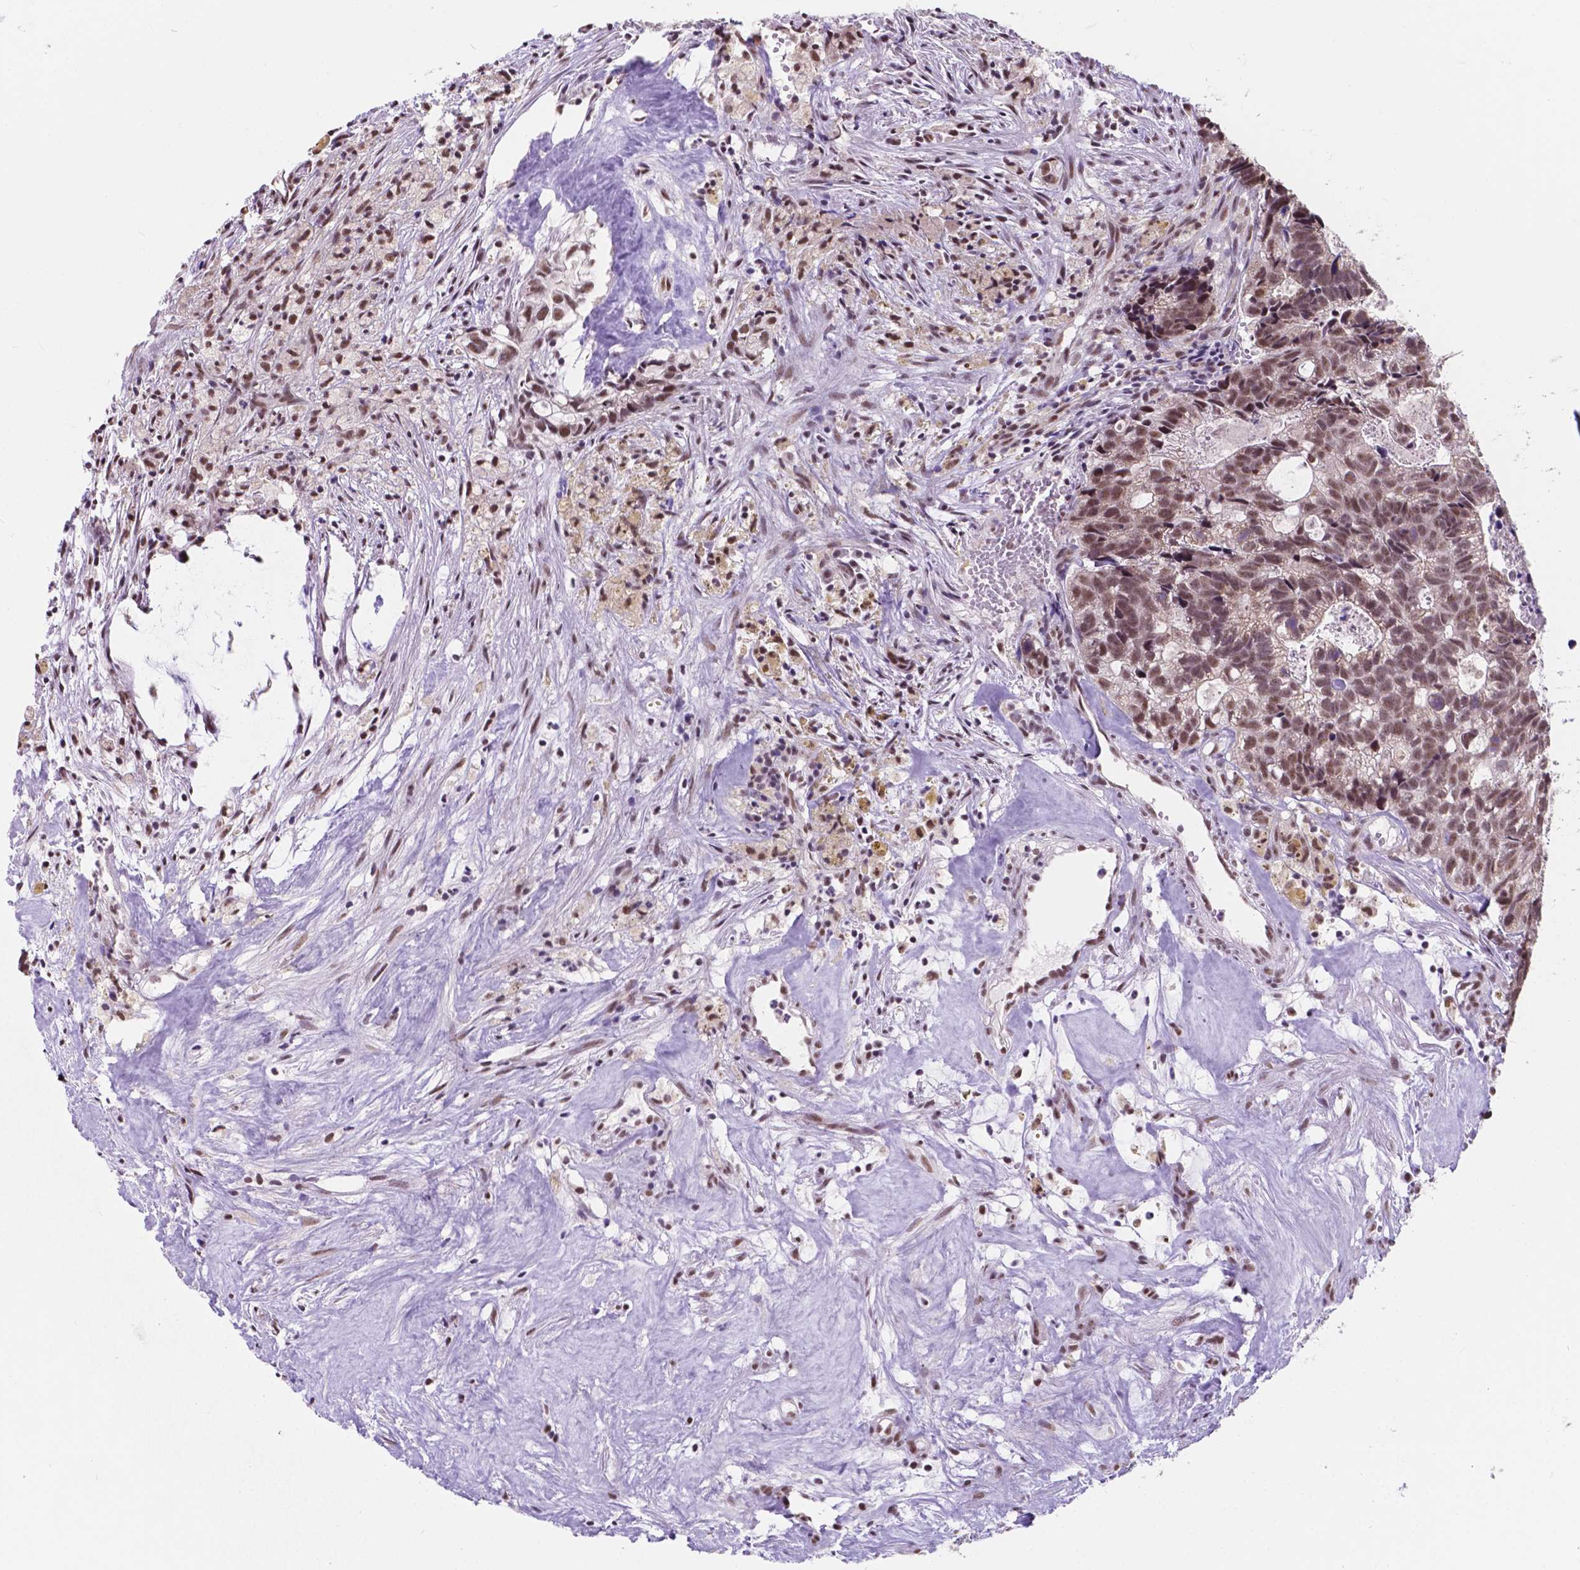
{"staining": {"intensity": "moderate", "quantity": "25%-75%", "location": "nuclear"}, "tissue": "head and neck cancer", "cell_type": "Tumor cells", "image_type": "cancer", "snomed": [{"axis": "morphology", "description": "Adenocarcinoma, NOS"}, {"axis": "topography", "description": "Head-Neck"}], "caption": "Human head and neck adenocarcinoma stained for a protein (brown) reveals moderate nuclear positive expression in about 25%-75% of tumor cells.", "gene": "BCAS2", "patient": {"sex": "male", "age": 62}}